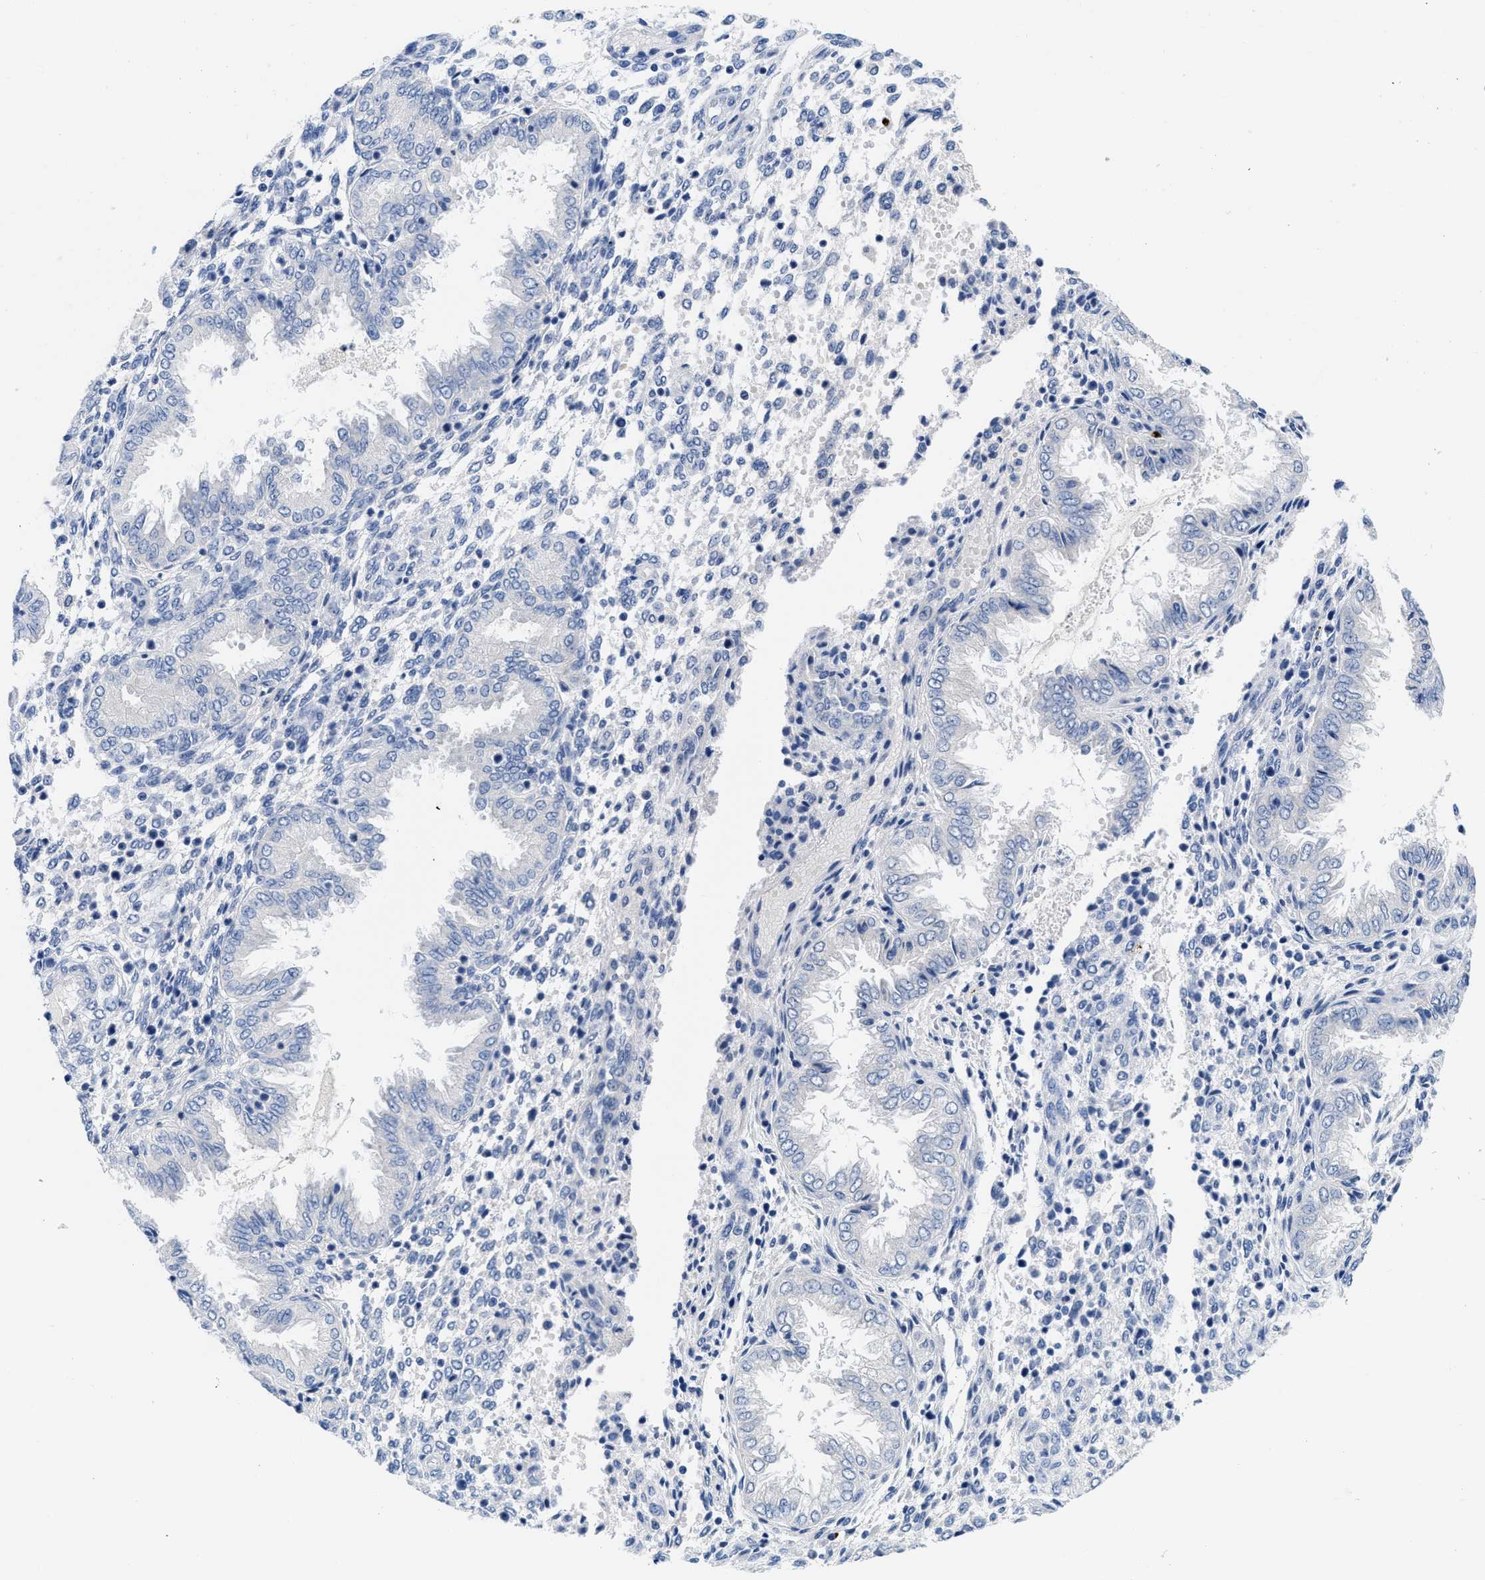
{"staining": {"intensity": "negative", "quantity": "none", "location": "none"}, "tissue": "endometrium", "cell_type": "Cells in endometrial stroma", "image_type": "normal", "snomed": [{"axis": "morphology", "description": "Normal tissue, NOS"}, {"axis": "topography", "description": "Endometrium"}], "caption": "This image is of benign endometrium stained with IHC to label a protein in brown with the nuclei are counter-stained blue. There is no staining in cells in endometrial stroma. (Brightfield microscopy of DAB (3,3'-diaminobenzidine) immunohistochemistry at high magnification).", "gene": "PYY", "patient": {"sex": "female", "age": 33}}